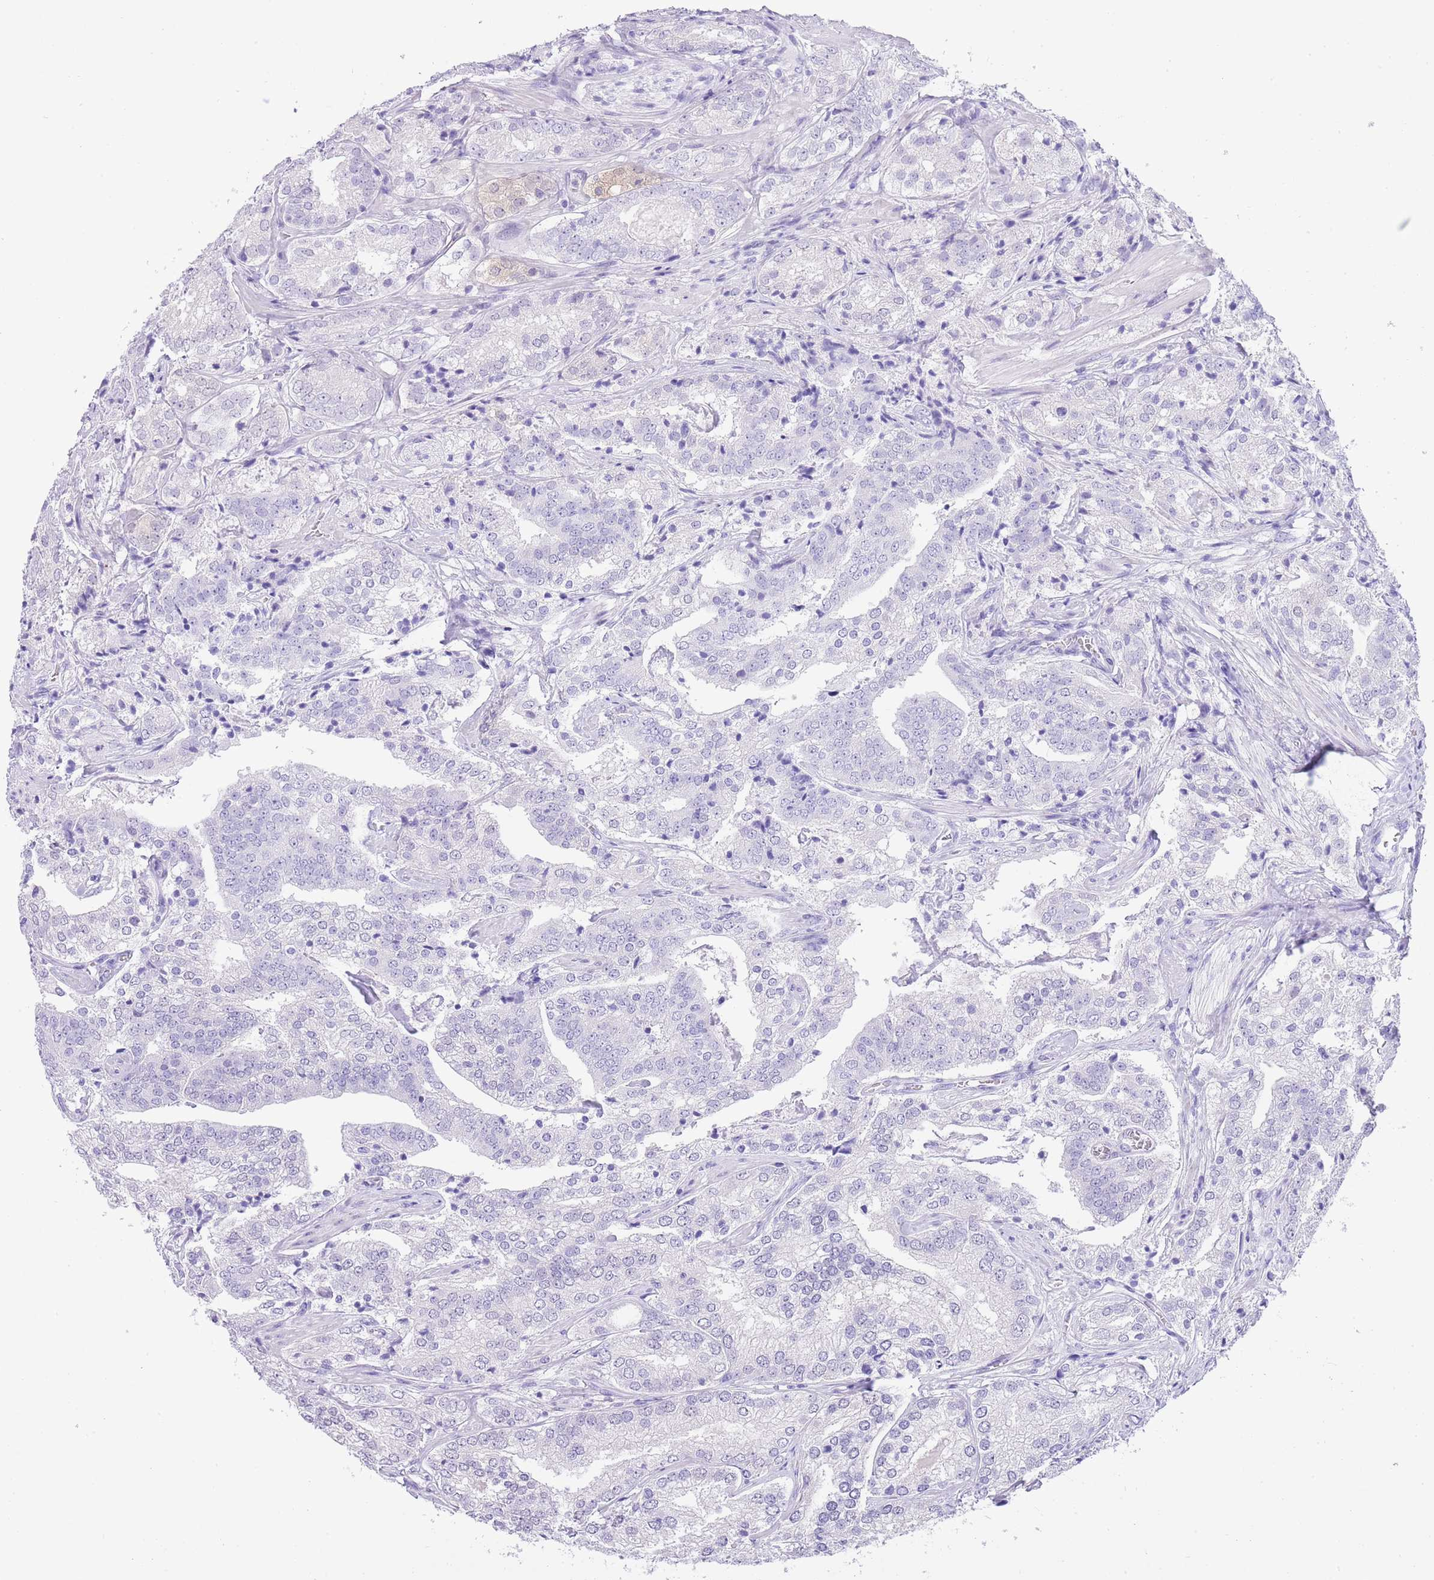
{"staining": {"intensity": "negative", "quantity": "none", "location": "none"}, "tissue": "prostate cancer", "cell_type": "Tumor cells", "image_type": "cancer", "snomed": [{"axis": "morphology", "description": "Adenocarcinoma, High grade"}, {"axis": "topography", "description": "Prostate"}], "caption": "Prostate cancer (adenocarcinoma (high-grade)) was stained to show a protein in brown. There is no significant expression in tumor cells. (Stains: DAB immunohistochemistry with hematoxylin counter stain, Microscopy: brightfield microscopy at high magnification).", "gene": "PPP1R17", "patient": {"sex": "male", "age": 63}}